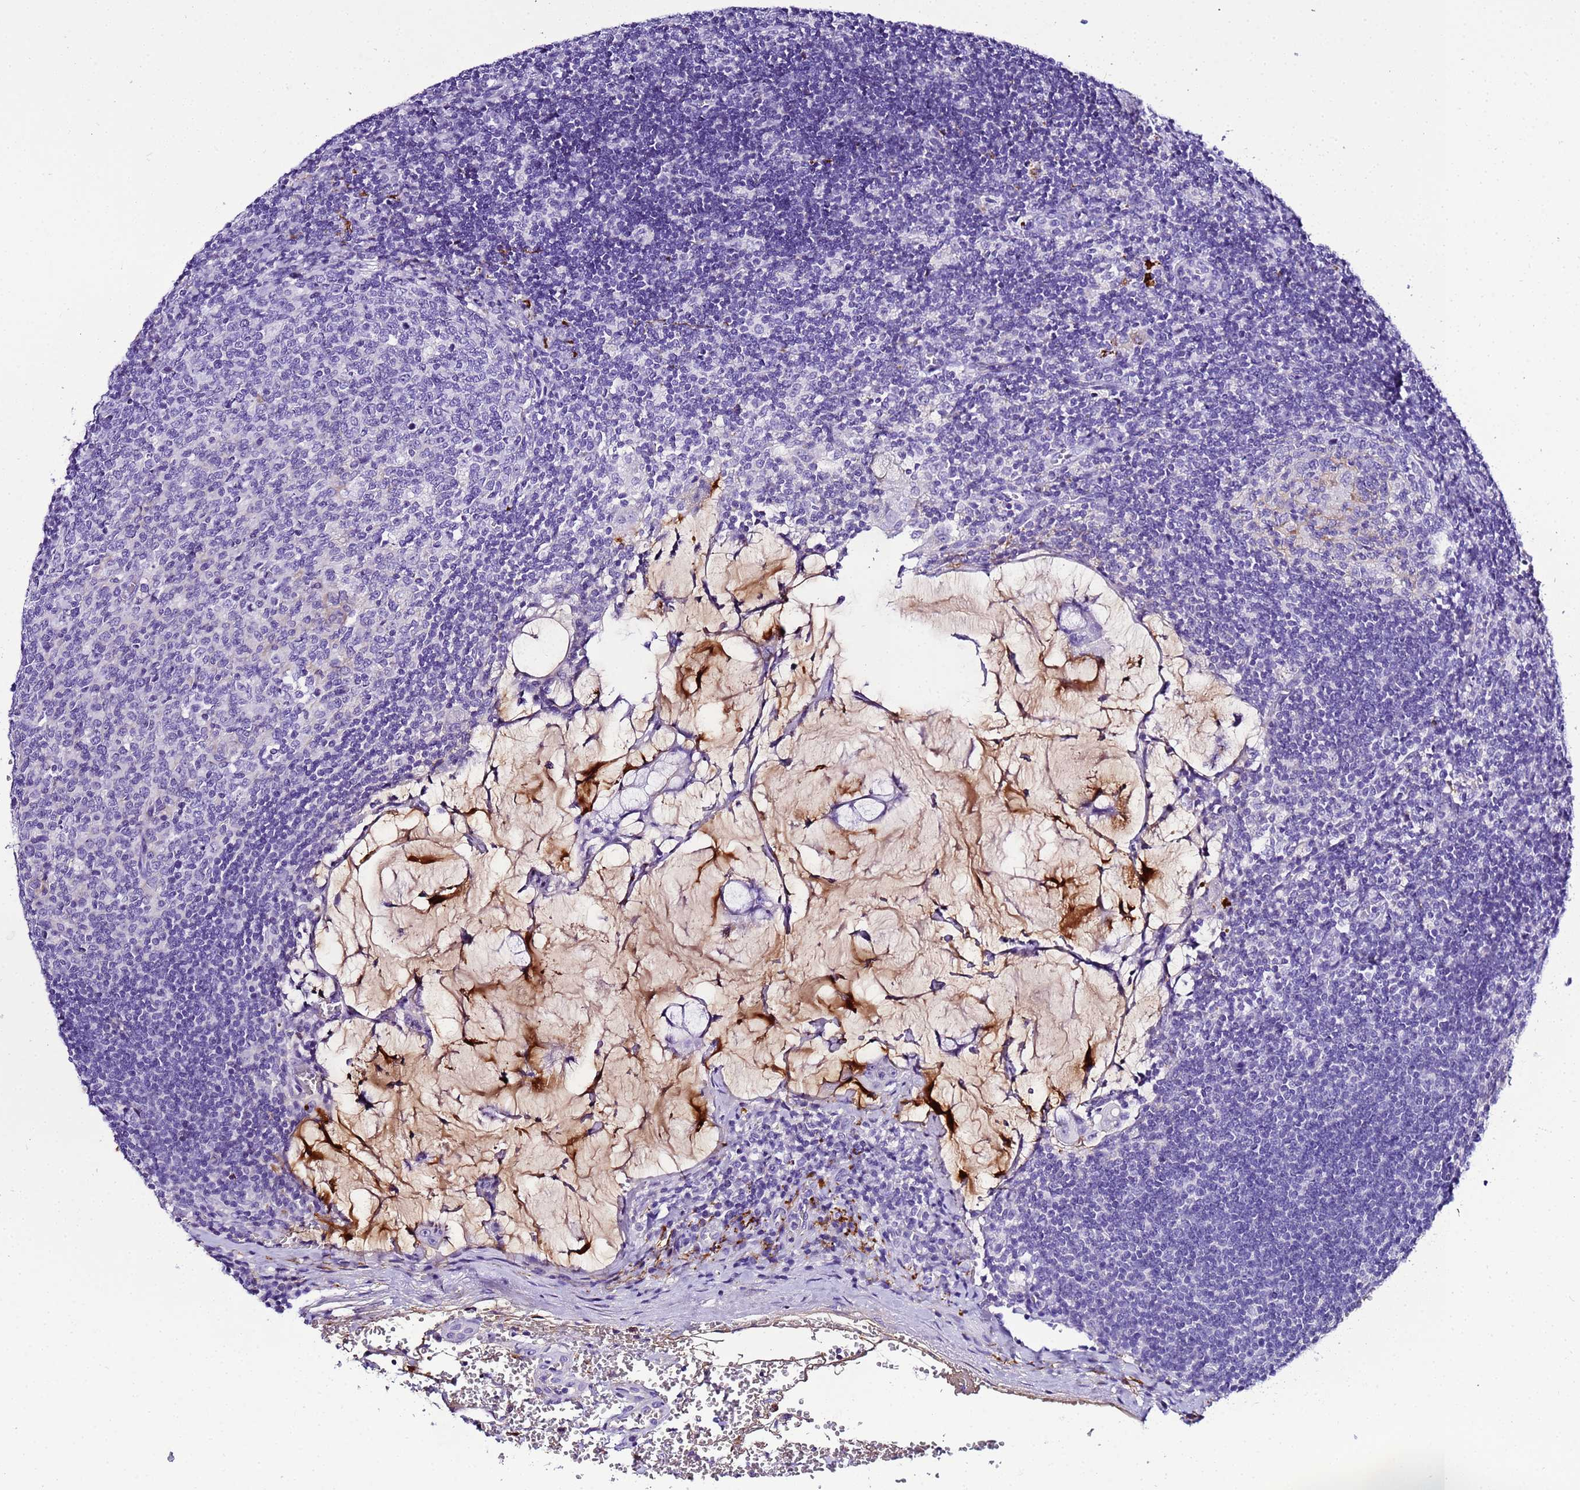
{"staining": {"intensity": "negative", "quantity": "none", "location": "none"}, "tissue": "lymph node", "cell_type": "Germinal center cells", "image_type": "normal", "snomed": [{"axis": "morphology", "description": "Normal tissue, NOS"}, {"axis": "topography", "description": "Lymph node"}], "caption": "A high-resolution micrograph shows immunohistochemistry staining of unremarkable lymph node, which demonstrates no significant expression in germinal center cells.", "gene": "CFHR1", "patient": {"sex": "female", "age": 73}}